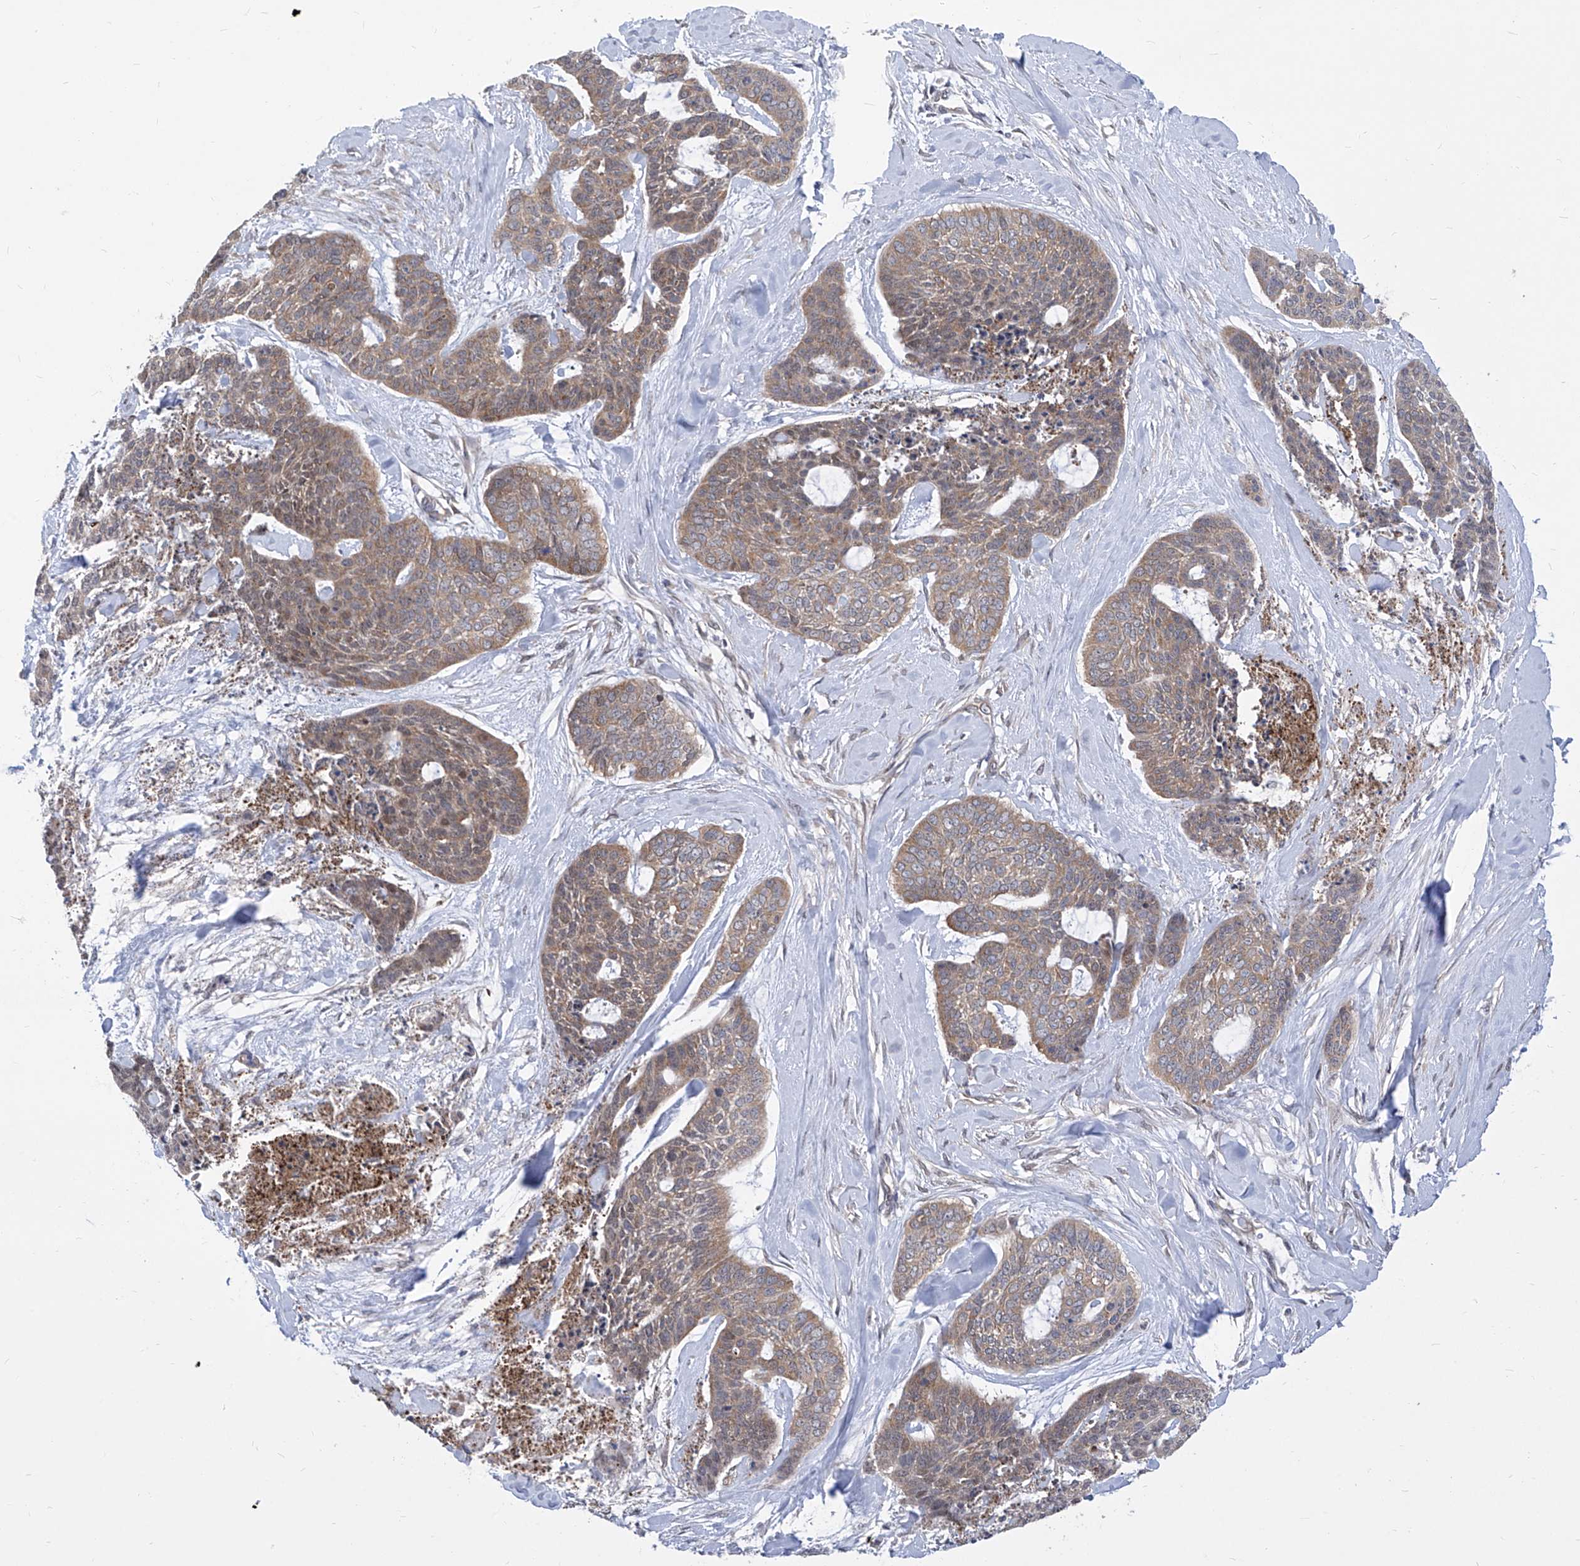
{"staining": {"intensity": "weak", "quantity": ">75%", "location": "cytoplasmic/membranous"}, "tissue": "skin cancer", "cell_type": "Tumor cells", "image_type": "cancer", "snomed": [{"axis": "morphology", "description": "Basal cell carcinoma"}, {"axis": "topography", "description": "Skin"}], "caption": "Protein expression analysis of human skin cancer reveals weak cytoplasmic/membranous staining in approximately >75% of tumor cells. The staining was performed using DAB (3,3'-diaminobenzidine), with brown indicating positive protein expression. Nuclei are stained blue with hematoxylin.", "gene": "EIF3M", "patient": {"sex": "female", "age": 64}}